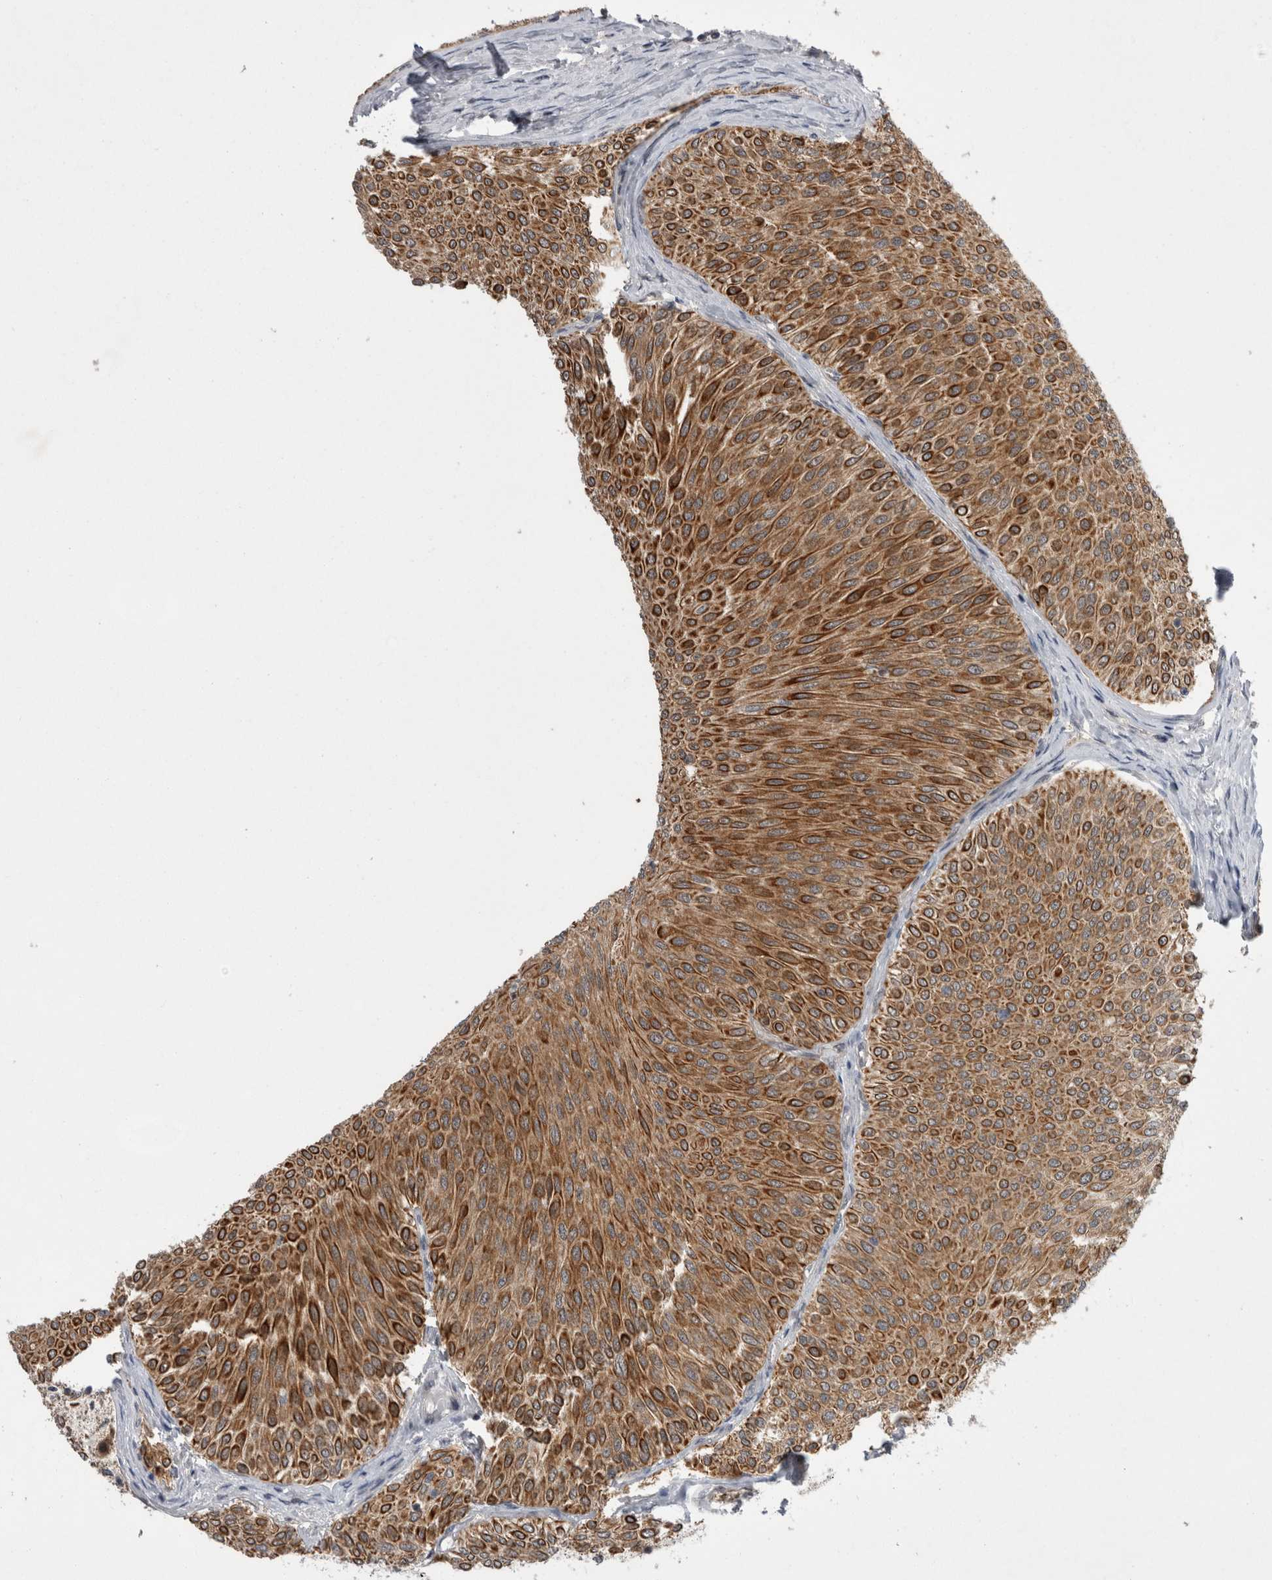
{"staining": {"intensity": "moderate", "quantity": ">75%", "location": "cytoplasmic/membranous"}, "tissue": "urothelial cancer", "cell_type": "Tumor cells", "image_type": "cancer", "snomed": [{"axis": "morphology", "description": "Urothelial carcinoma, Low grade"}, {"axis": "topography", "description": "Urinary bladder"}], "caption": "Tumor cells show moderate cytoplasmic/membranous staining in about >75% of cells in urothelial carcinoma (low-grade). Using DAB (3,3'-diaminobenzidine) (brown) and hematoxylin (blue) stains, captured at high magnification using brightfield microscopy.", "gene": "ZNF341", "patient": {"sex": "male", "age": 78}}